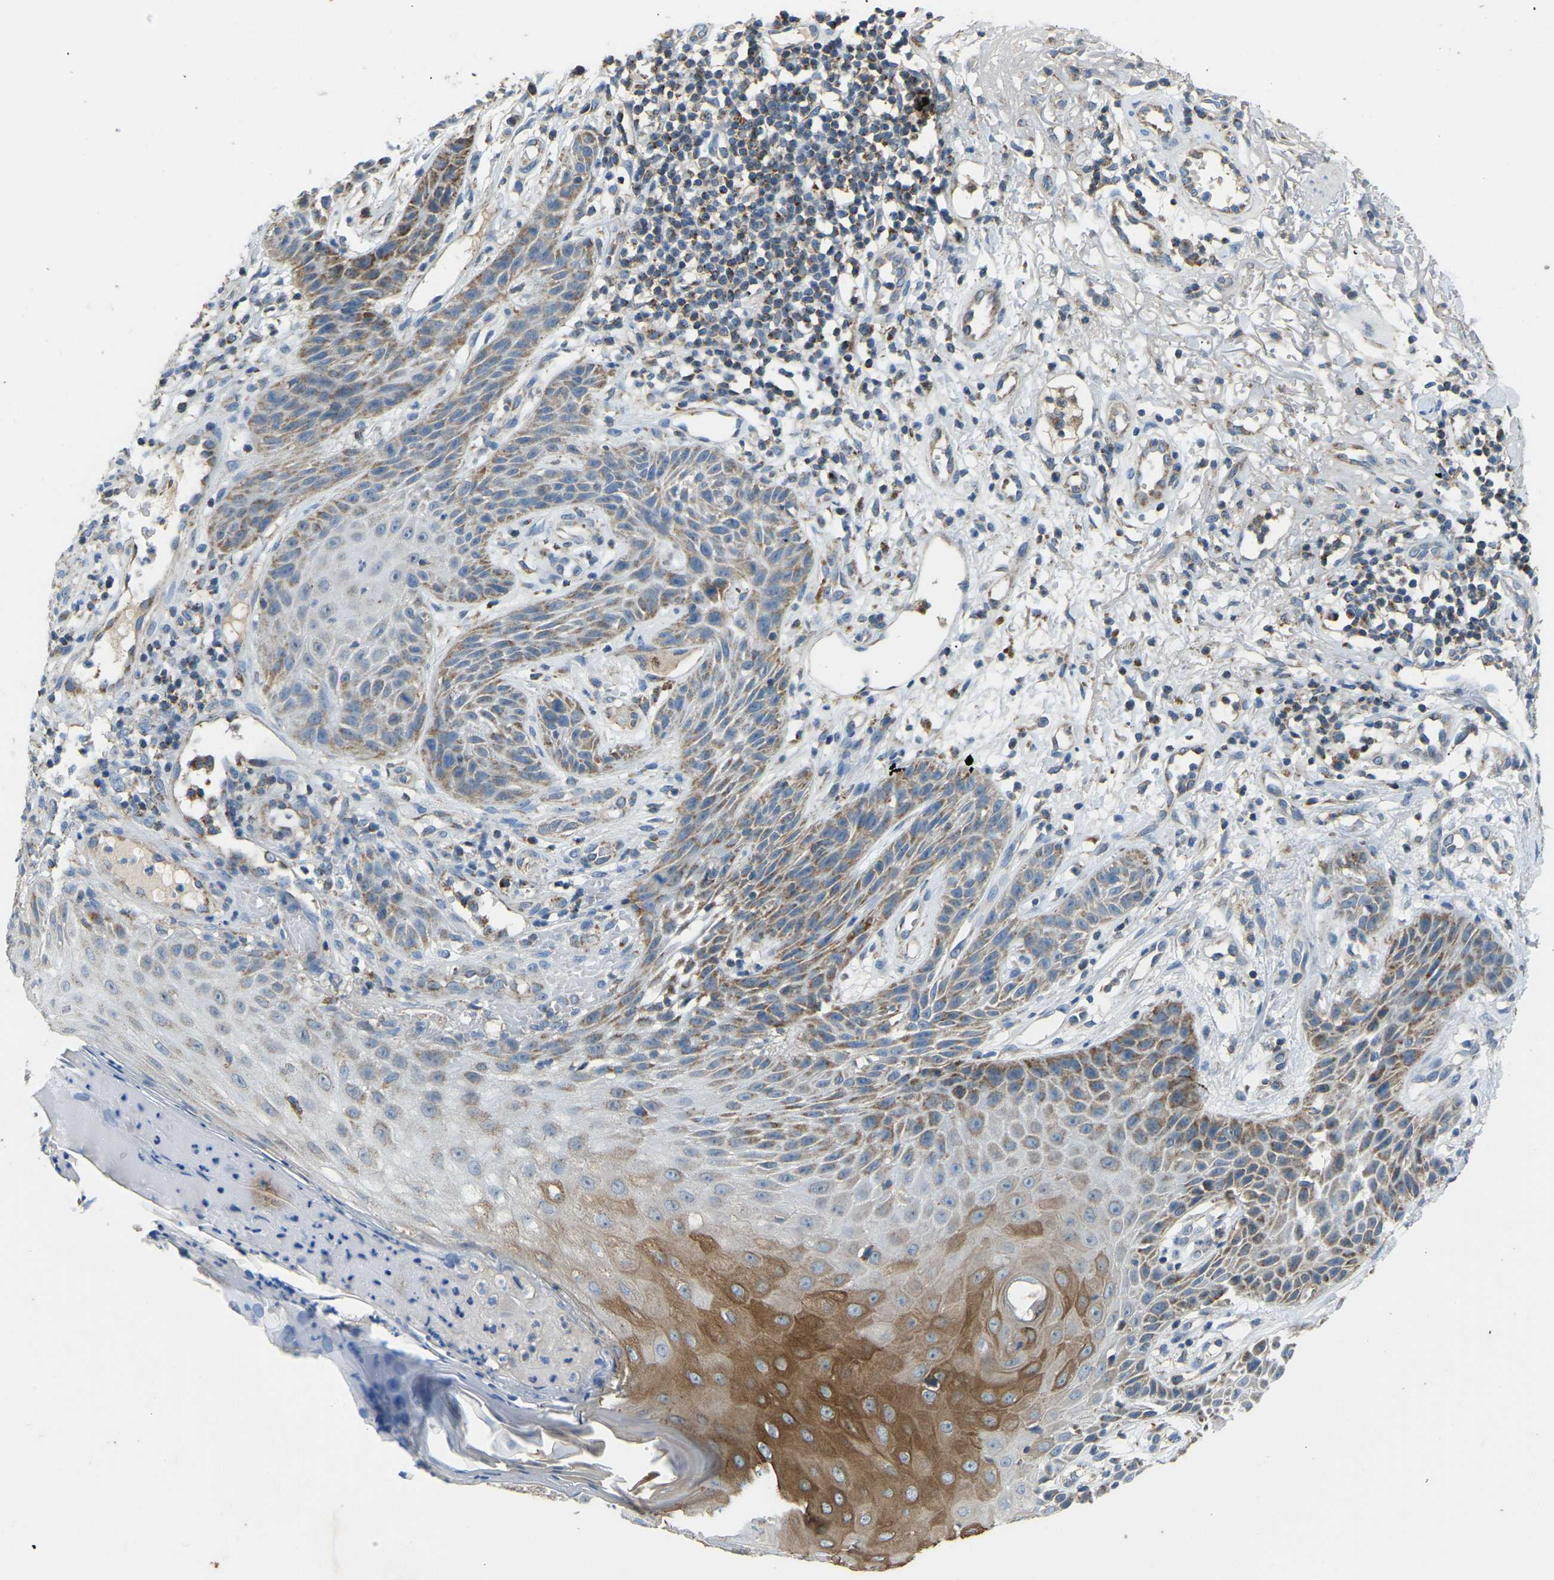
{"staining": {"intensity": "moderate", "quantity": "25%-75%", "location": "cytoplasmic/membranous"}, "tissue": "skin cancer", "cell_type": "Tumor cells", "image_type": "cancer", "snomed": [{"axis": "morphology", "description": "Normal tissue, NOS"}, {"axis": "morphology", "description": "Basal cell carcinoma"}, {"axis": "topography", "description": "Skin"}], "caption": "Human skin cancer (basal cell carcinoma) stained with a protein marker shows moderate staining in tumor cells.", "gene": "ZNF200", "patient": {"sex": "male", "age": 79}}